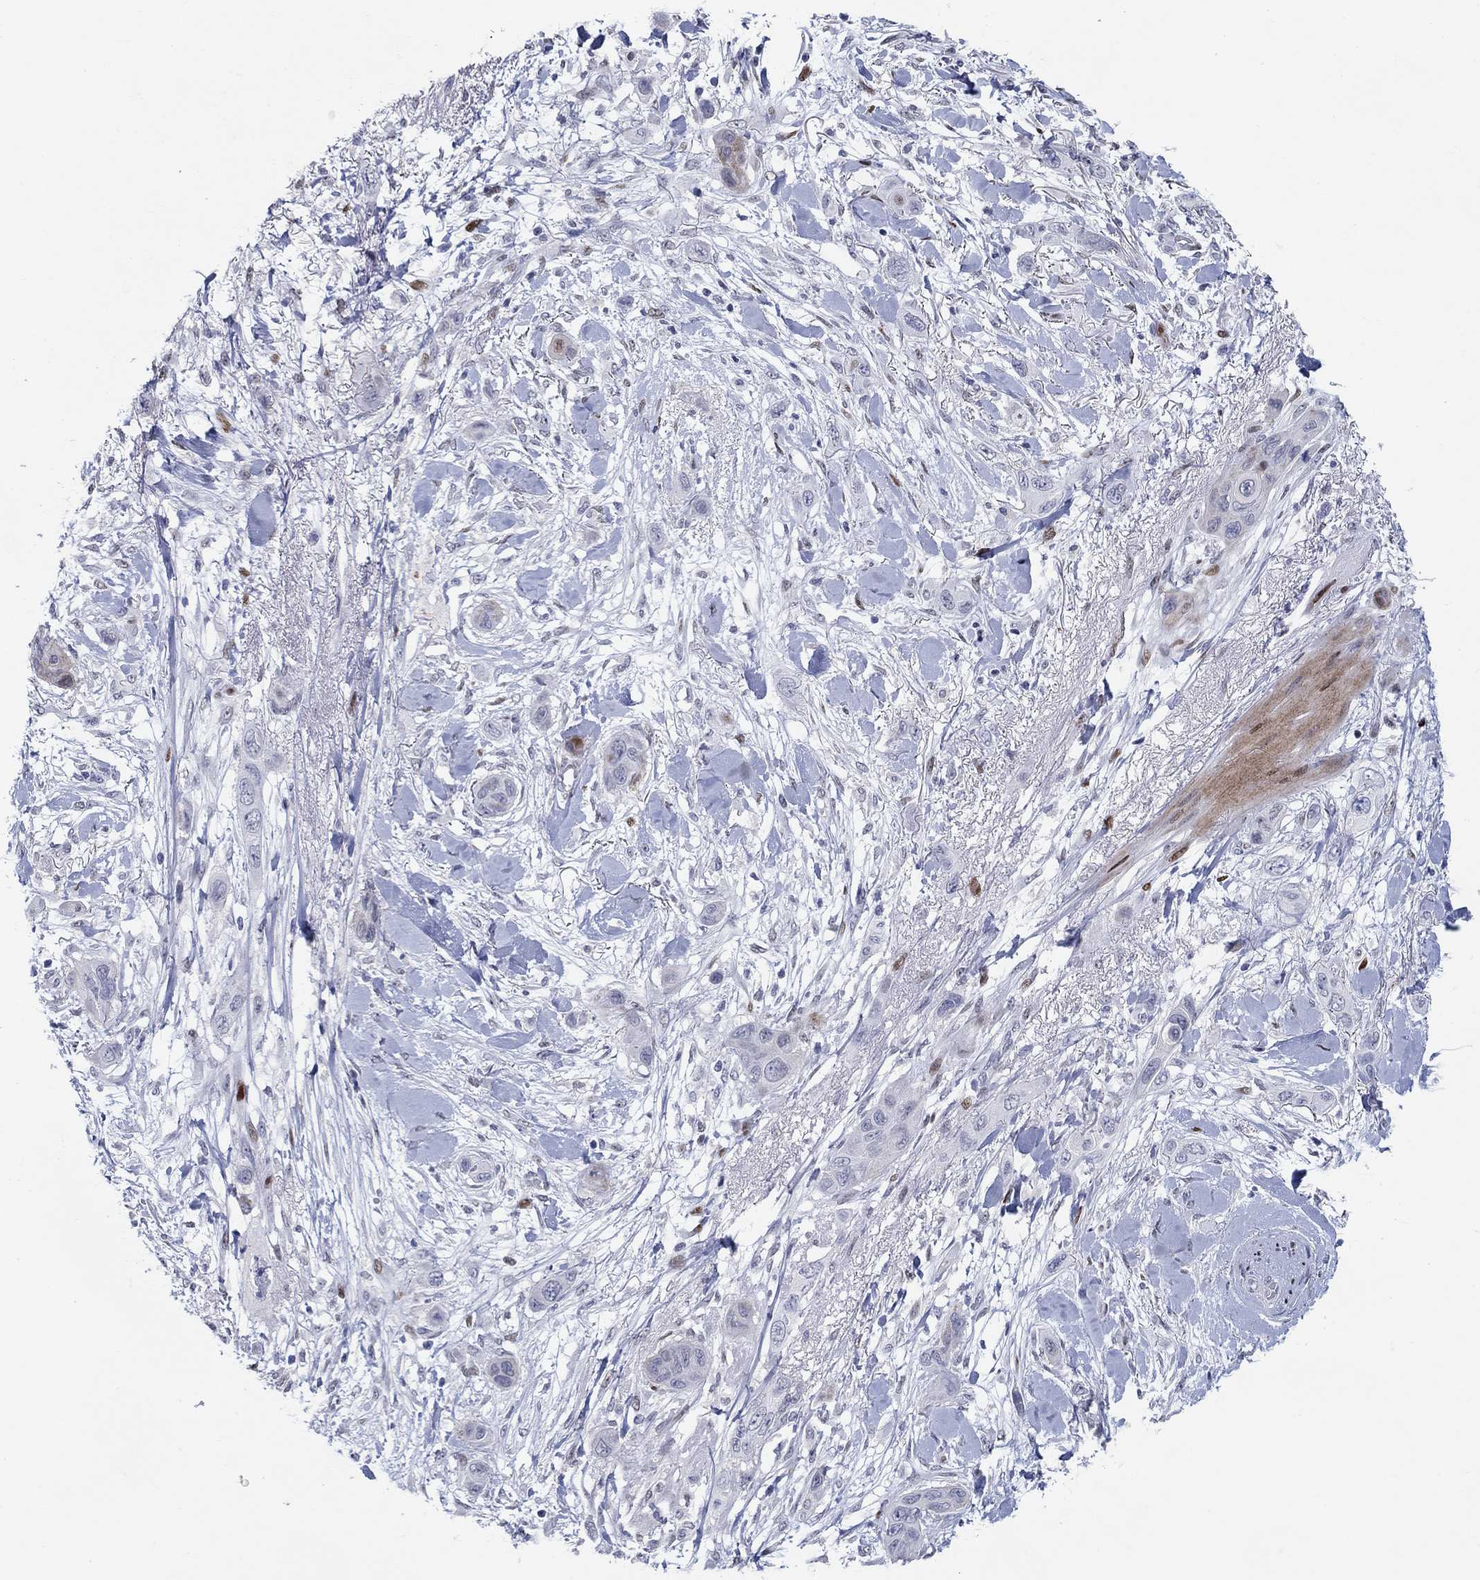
{"staining": {"intensity": "moderate", "quantity": "<25%", "location": "nuclear"}, "tissue": "skin cancer", "cell_type": "Tumor cells", "image_type": "cancer", "snomed": [{"axis": "morphology", "description": "Squamous cell carcinoma, NOS"}, {"axis": "topography", "description": "Skin"}], "caption": "Squamous cell carcinoma (skin) was stained to show a protein in brown. There is low levels of moderate nuclear expression in about <25% of tumor cells.", "gene": "RAPGEF5", "patient": {"sex": "male", "age": 79}}